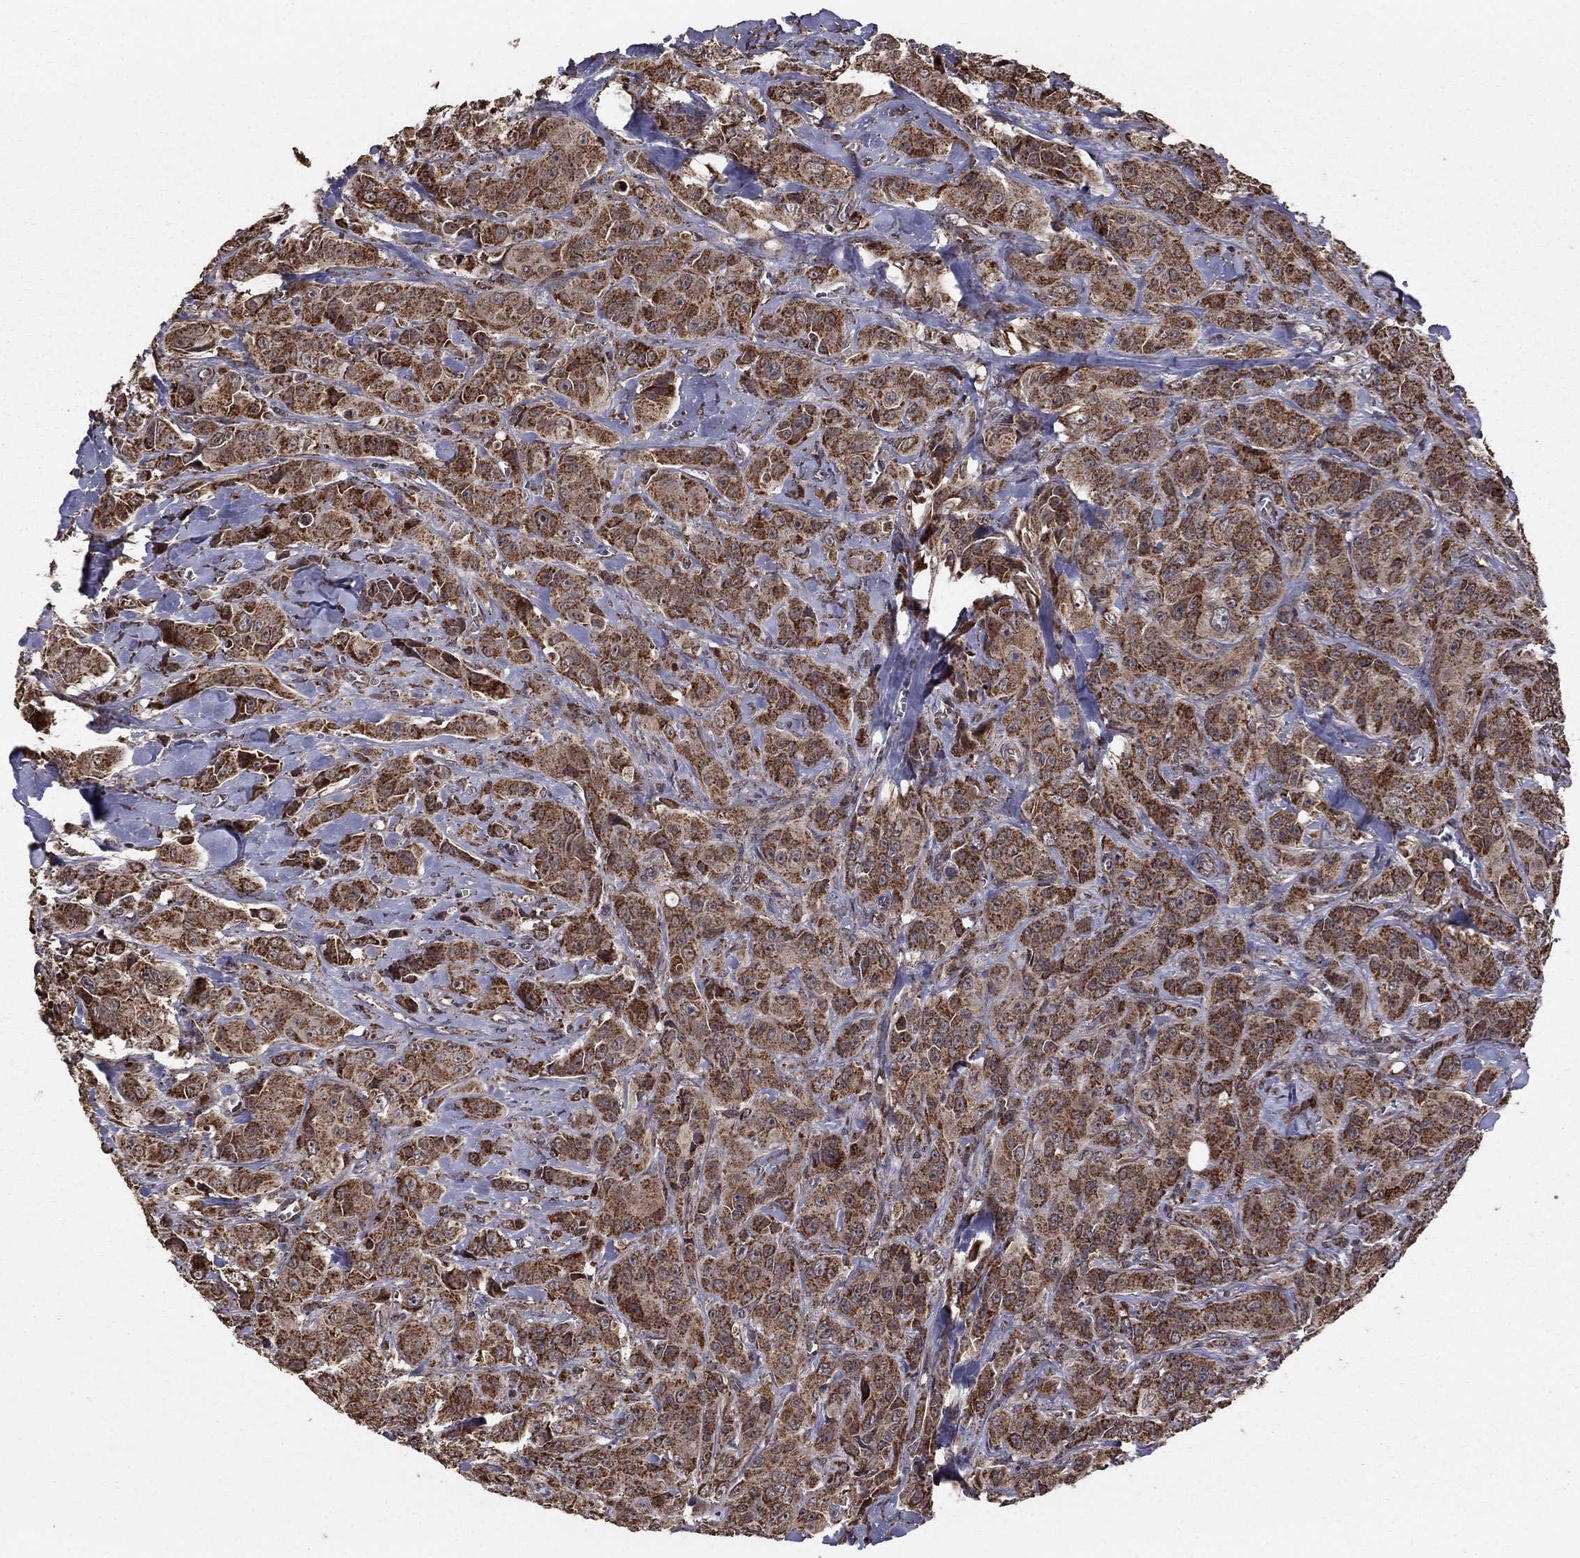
{"staining": {"intensity": "strong", "quantity": ">75%", "location": "cytoplasmic/membranous"}, "tissue": "breast cancer", "cell_type": "Tumor cells", "image_type": "cancer", "snomed": [{"axis": "morphology", "description": "Duct carcinoma"}, {"axis": "topography", "description": "Breast"}], "caption": "Strong cytoplasmic/membranous protein expression is appreciated in about >75% of tumor cells in breast intraductal carcinoma.", "gene": "ACOT13", "patient": {"sex": "female", "age": 43}}